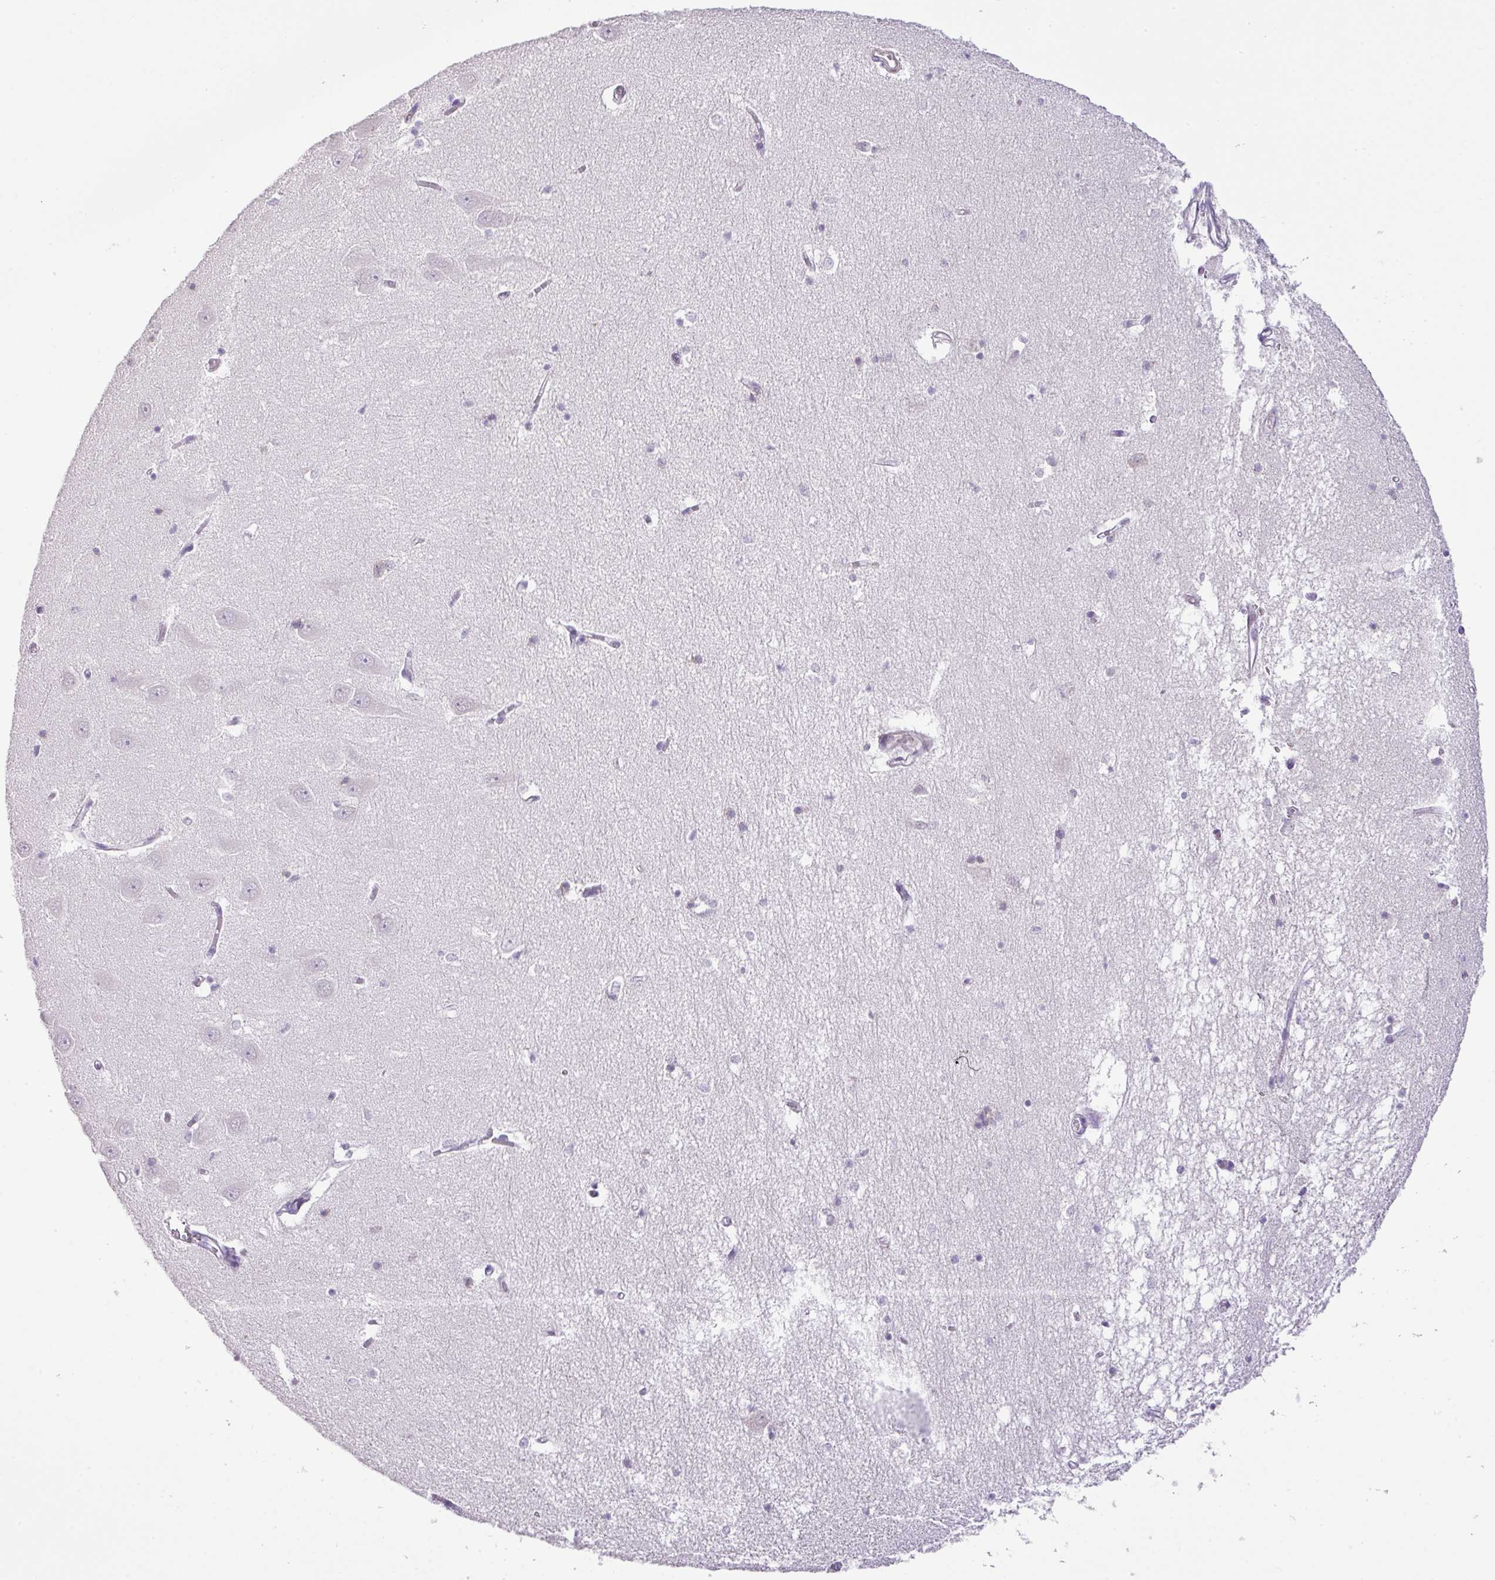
{"staining": {"intensity": "negative", "quantity": "none", "location": "none"}, "tissue": "hippocampus", "cell_type": "Glial cells", "image_type": "normal", "snomed": [{"axis": "morphology", "description": "Normal tissue, NOS"}, {"axis": "topography", "description": "Hippocampus"}], "caption": "High magnification brightfield microscopy of normal hippocampus stained with DAB (3,3'-diaminobenzidine) (brown) and counterstained with hematoxylin (blue): glial cells show no significant staining.", "gene": "DIP2A", "patient": {"sex": "male", "age": 70}}